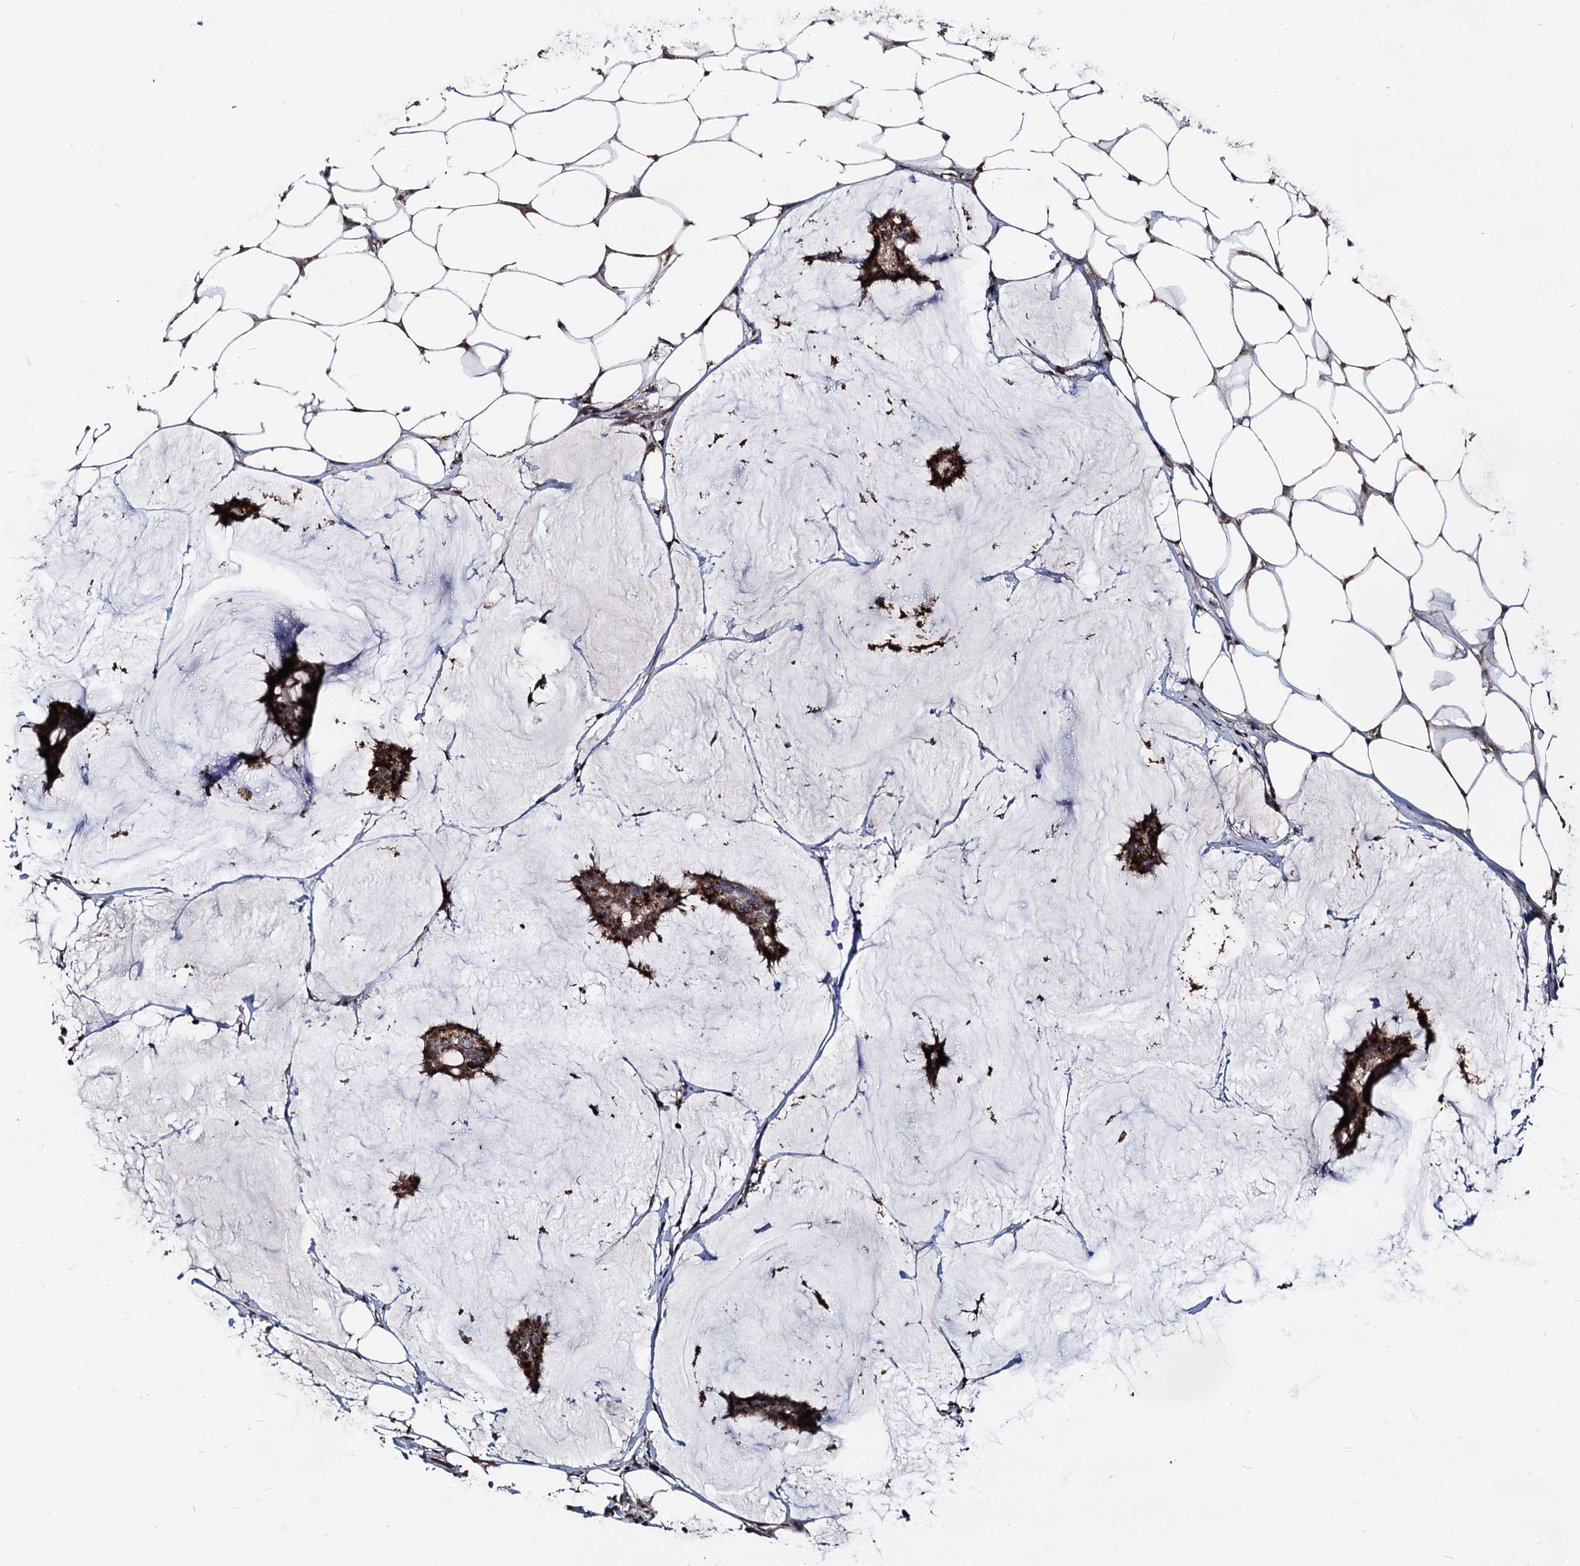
{"staining": {"intensity": "moderate", "quantity": ">75%", "location": "cytoplasmic/membranous"}, "tissue": "breast cancer", "cell_type": "Tumor cells", "image_type": "cancer", "snomed": [{"axis": "morphology", "description": "Duct carcinoma"}, {"axis": "topography", "description": "Breast"}], "caption": "IHC photomicrograph of human breast cancer stained for a protein (brown), which reveals medium levels of moderate cytoplasmic/membranous expression in about >75% of tumor cells.", "gene": "SMAGP", "patient": {"sex": "female", "age": 93}}